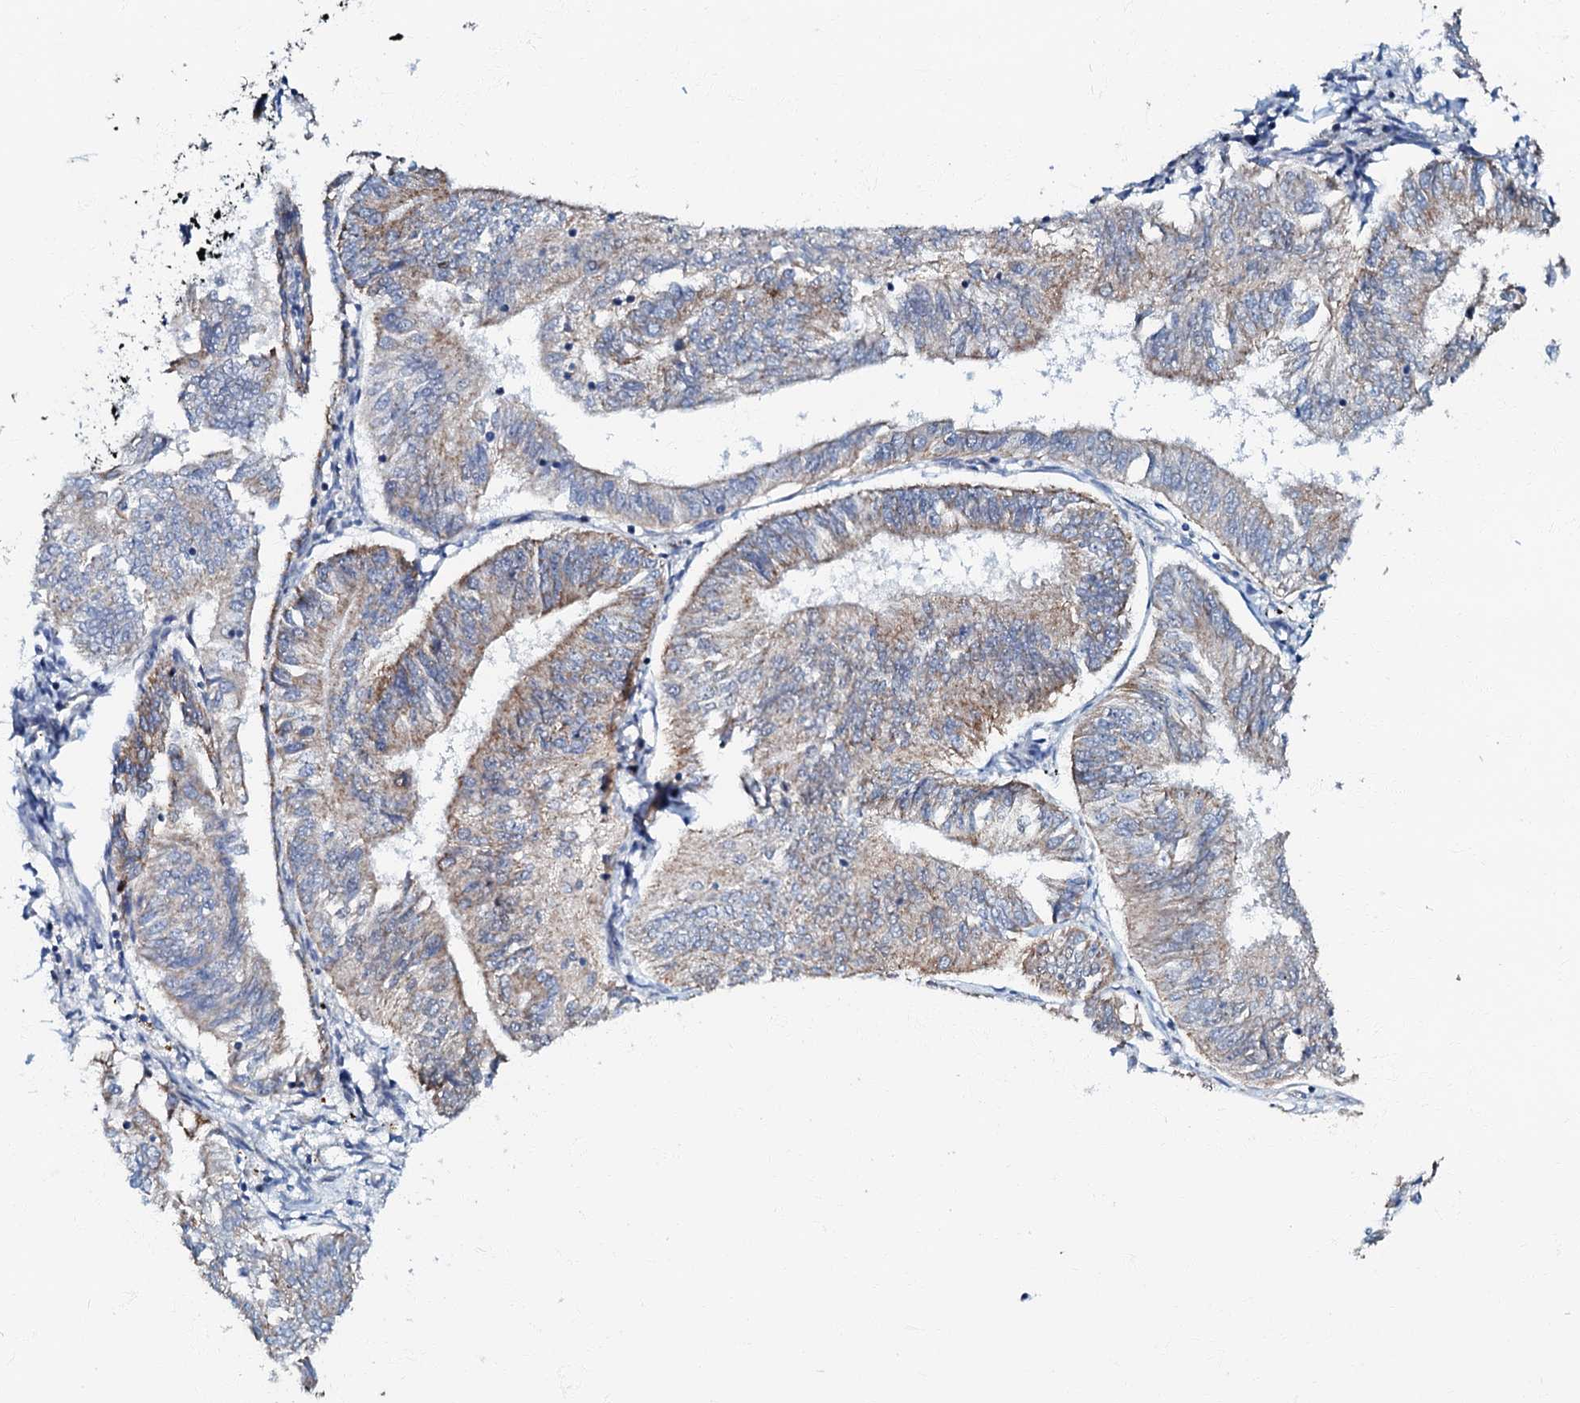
{"staining": {"intensity": "weak", "quantity": ">75%", "location": "cytoplasmic/membranous"}, "tissue": "endometrial cancer", "cell_type": "Tumor cells", "image_type": "cancer", "snomed": [{"axis": "morphology", "description": "Adenocarcinoma, NOS"}, {"axis": "topography", "description": "Endometrium"}], "caption": "Brown immunohistochemical staining in human endometrial cancer (adenocarcinoma) reveals weak cytoplasmic/membranous positivity in approximately >75% of tumor cells. (DAB IHC with brightfield microscopy, high magnification).", "gene": "MRPL51", "patient": {"sex": "female", "age": 58}}